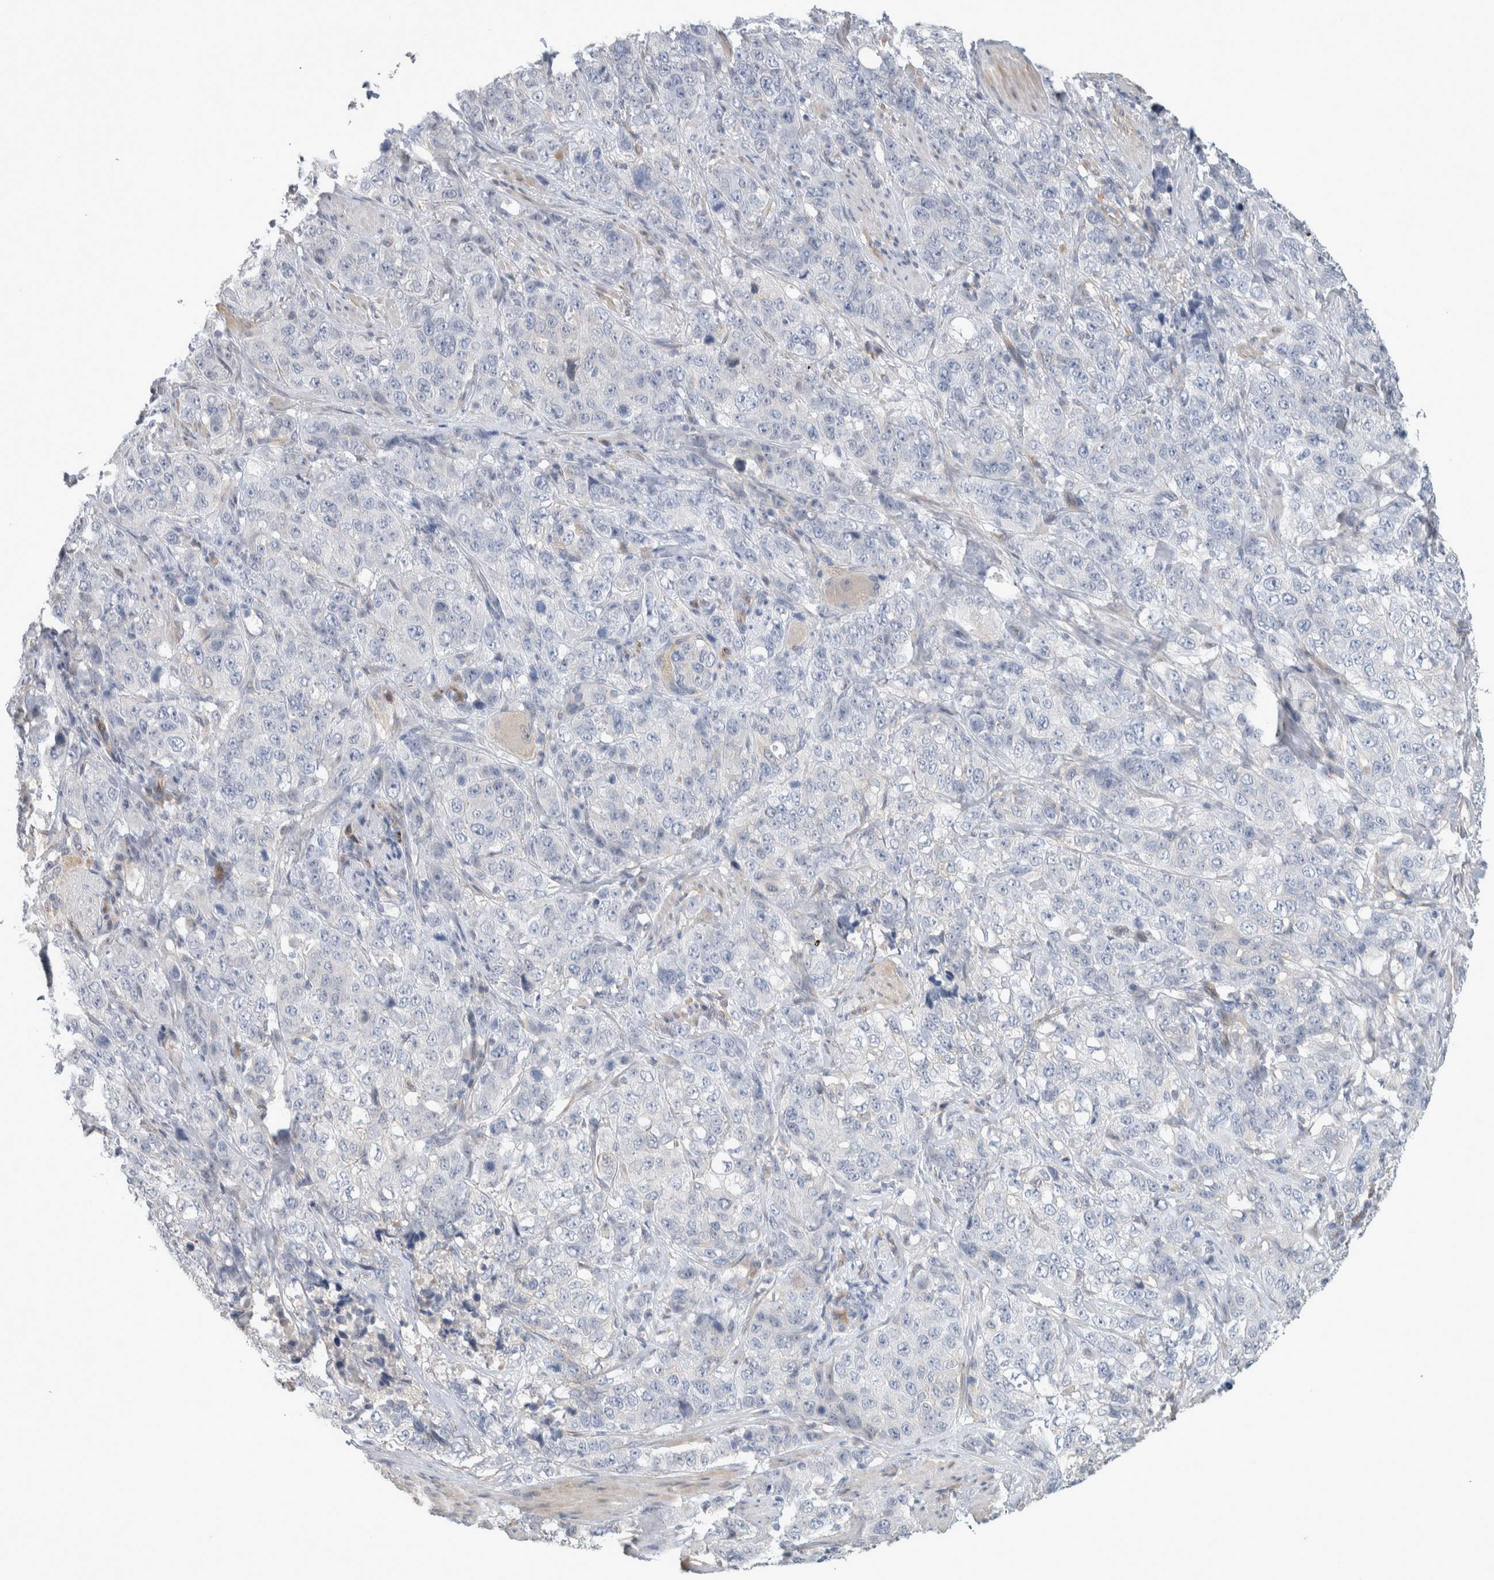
{"staining": {"intensity": "negative", "quantity": "none", "location": "none"}, "tissue": "stomach cancer", "cell_type": "Tumor cells", "image_type": "cancer", "snomed": [{"axis": "morphology", "description": "Adenocarcinoma, NOS"}, {"axis": "topography", "description": "Stomach"}], "caption": "This is an immunohistochemistry image of human stomach adenocarcinoma. There is no expression in tumor cells.", "gene": "DEPTOR", "patient": {"sex": "male", "age": 48}}